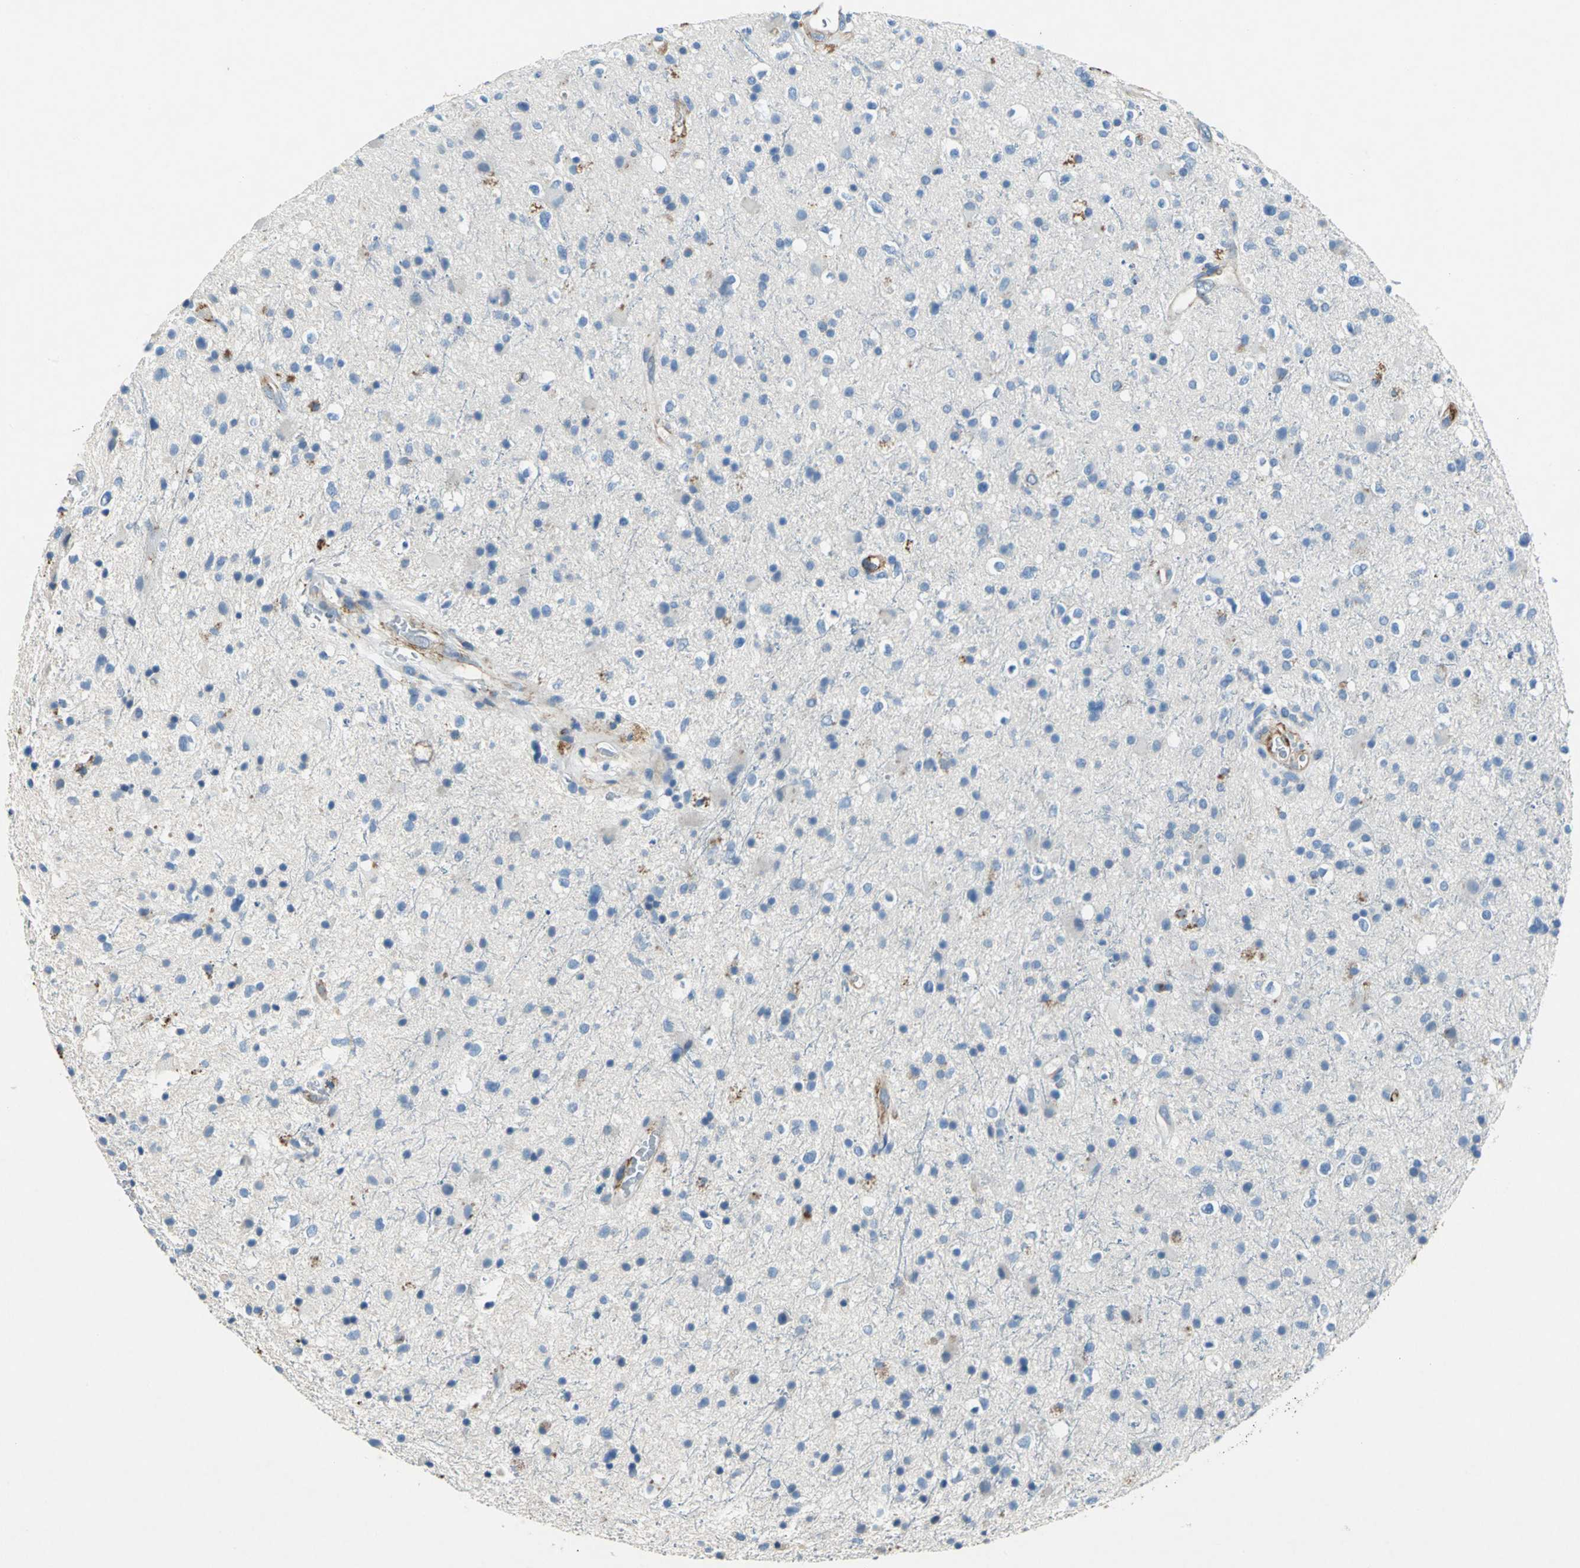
{"staining": {"intensity": "negative", "quantity": "none", "location": "none"}, "tissue": "glioma", "cell_type": "Tumor cells", "image_type": "cancer", "snomed": [{"axis": "morphology", "description": "Glioma, malignant, High grade"}, {"axis": "topography", "description": "Brain"}], "caption": "Glioma was stained to show a protein in brown. There is no significant staining in tumor cells.", "gene": "RPS13", "patient": {"sex": "male", "age": 33}}